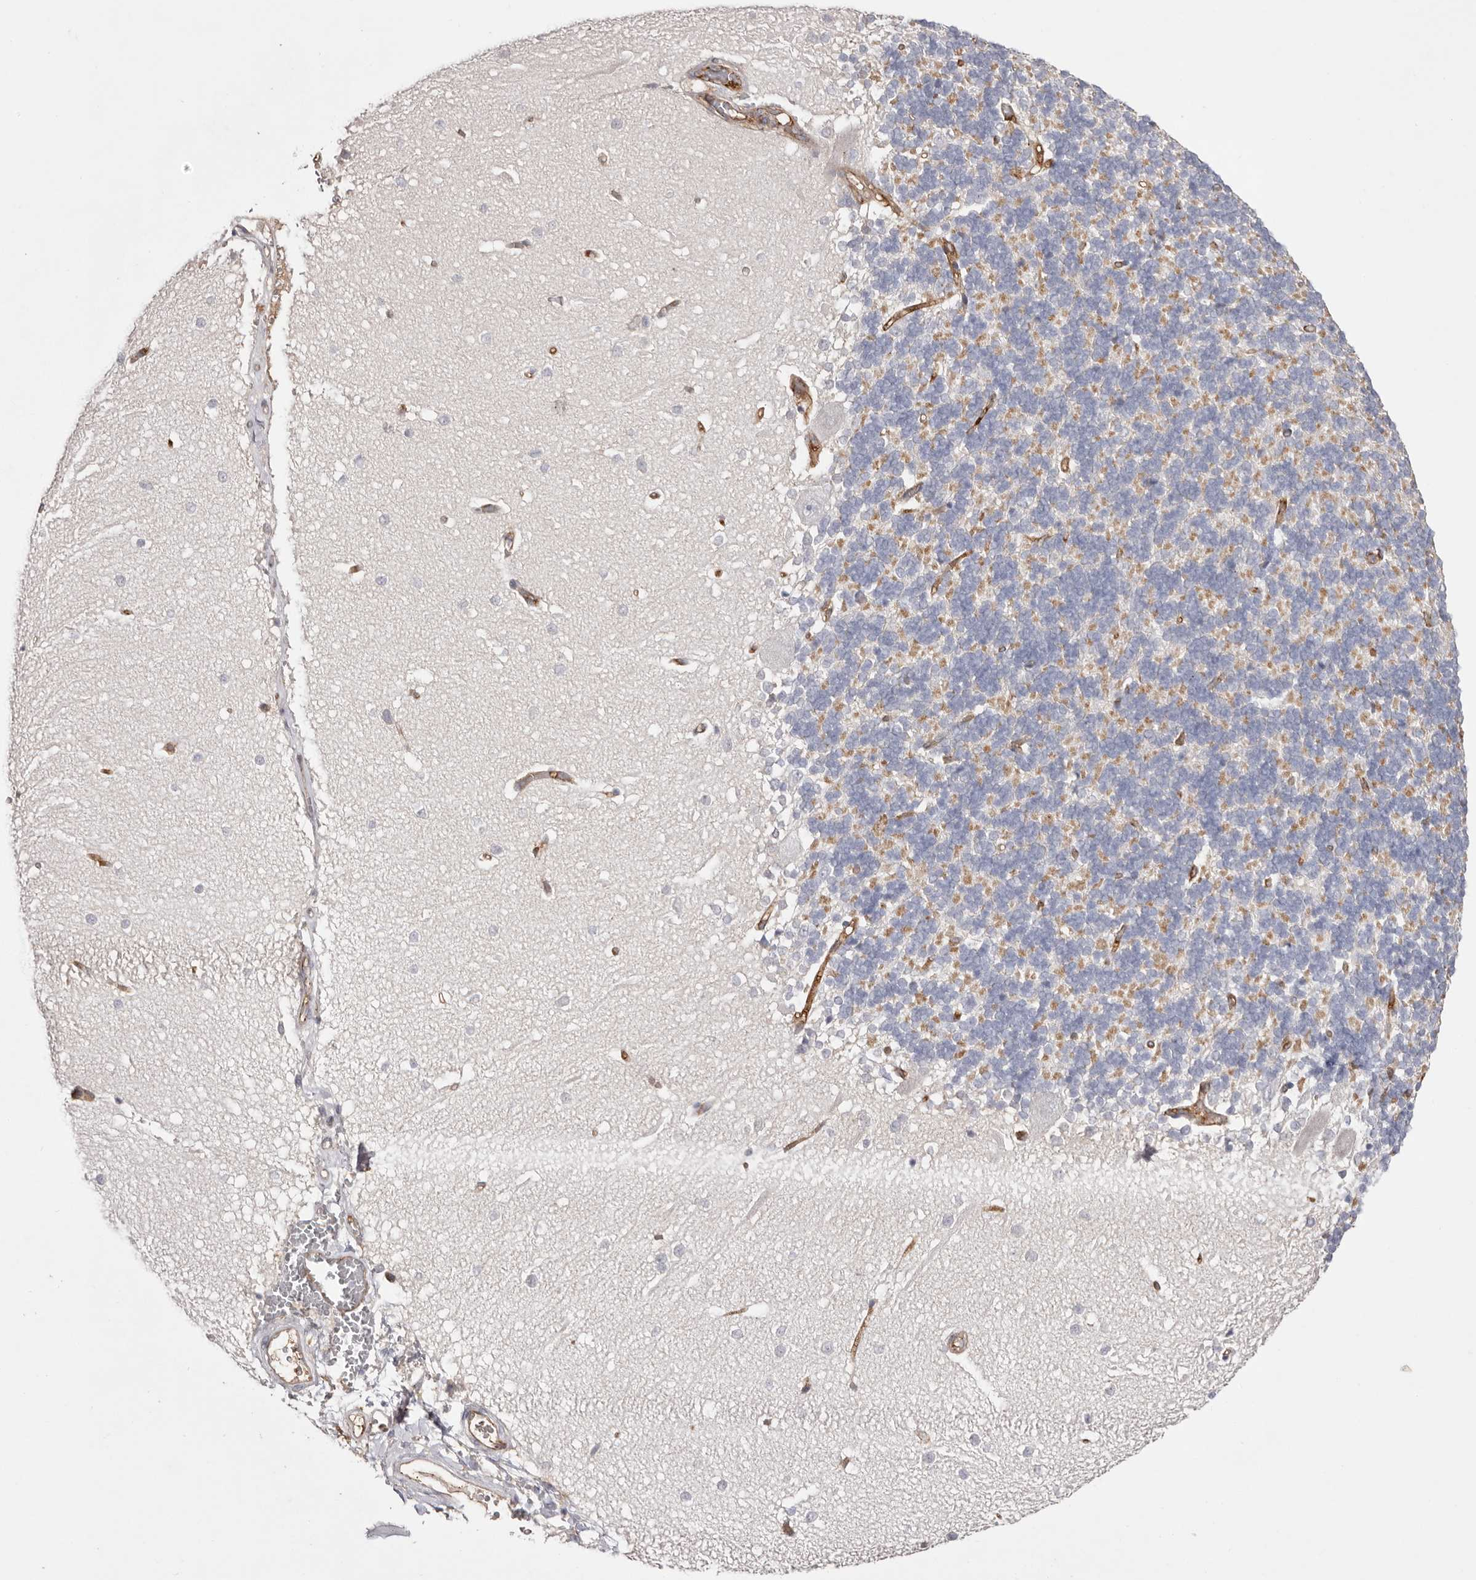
{"staining": {"intensity": "negative", "quantity": "none", "location": "none"}, "tissue": "cerebellum", "cell_type": "Cells in granular layer", "image_type": "normal", "snomed": [{"axis": "morphology", "description": "Normal tissue, NOS"}, {"axis": "topography", "description": "Cerebellum"}], "caption": "Immunohistochemical staining of unremarkable cerebellum exhibits no significant expression in cells in granular layer.", "gene": "LRRC66", "patient": {"sex": "male", "age": 37}}